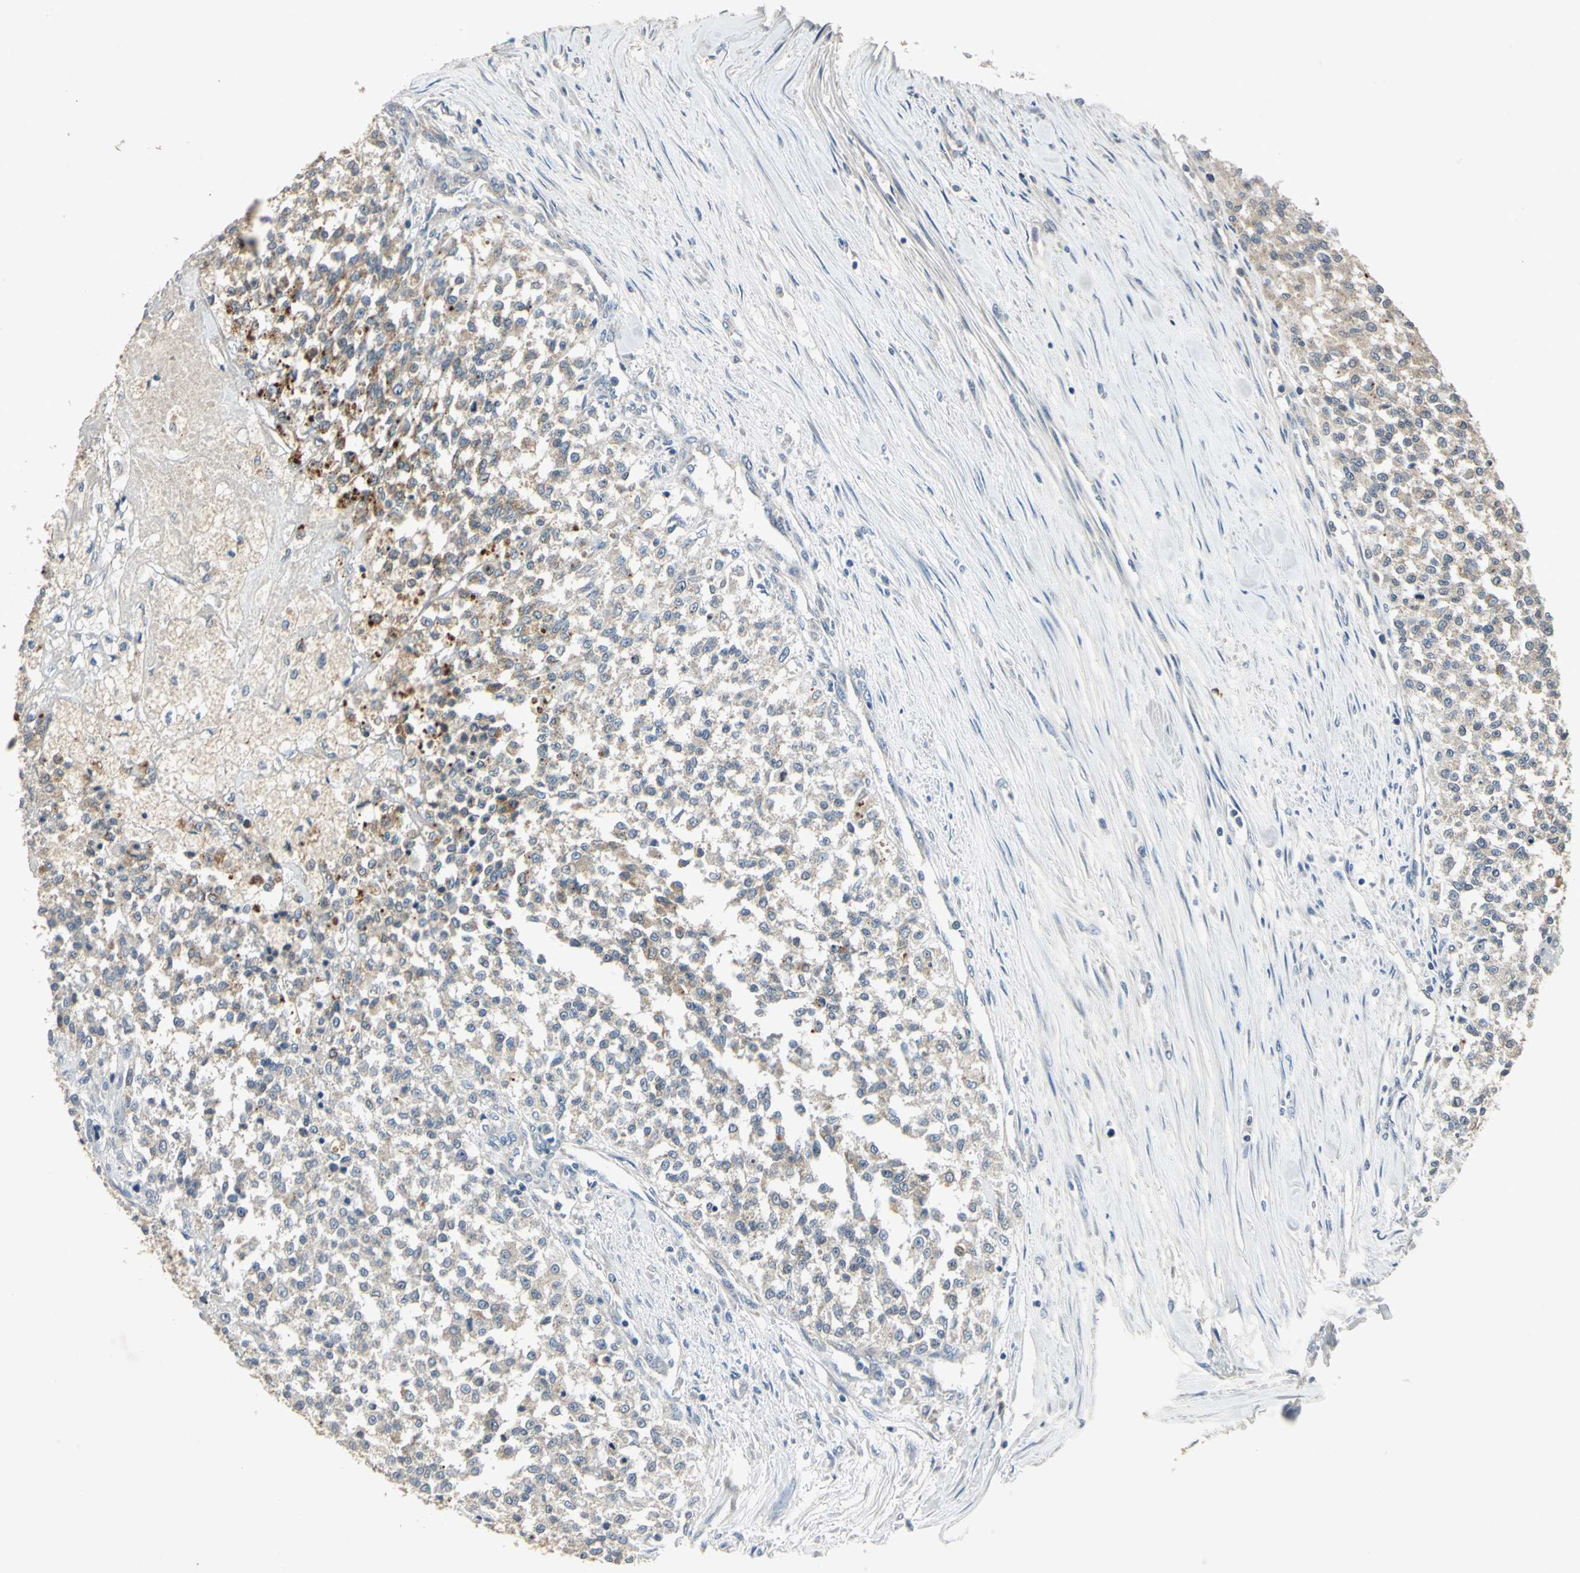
{"staining": {"intensity": "weak", "quantity": "25%-75%", "location": "cytoplasmic/membranous"}, "tissue": "testis cancer", "cell_type": "Tumor cells", "image_type": "cancer", "snomed": [{"axis": "morphology", "description": "Seminoma, NOS"}, {"axis": "topography", "description": "Testis"}], "caption": "DAB immunohistochemical staining of seminoma (testis) exhibits weak cytoplasmic/membranous protein expression in approximately 25%-75% of tumor cells. The protein of interest is shown in brown color, while the nuclei are stained blue.", "gene": "SLC2A13", "patient": {"sex": "male", "age": 59}}